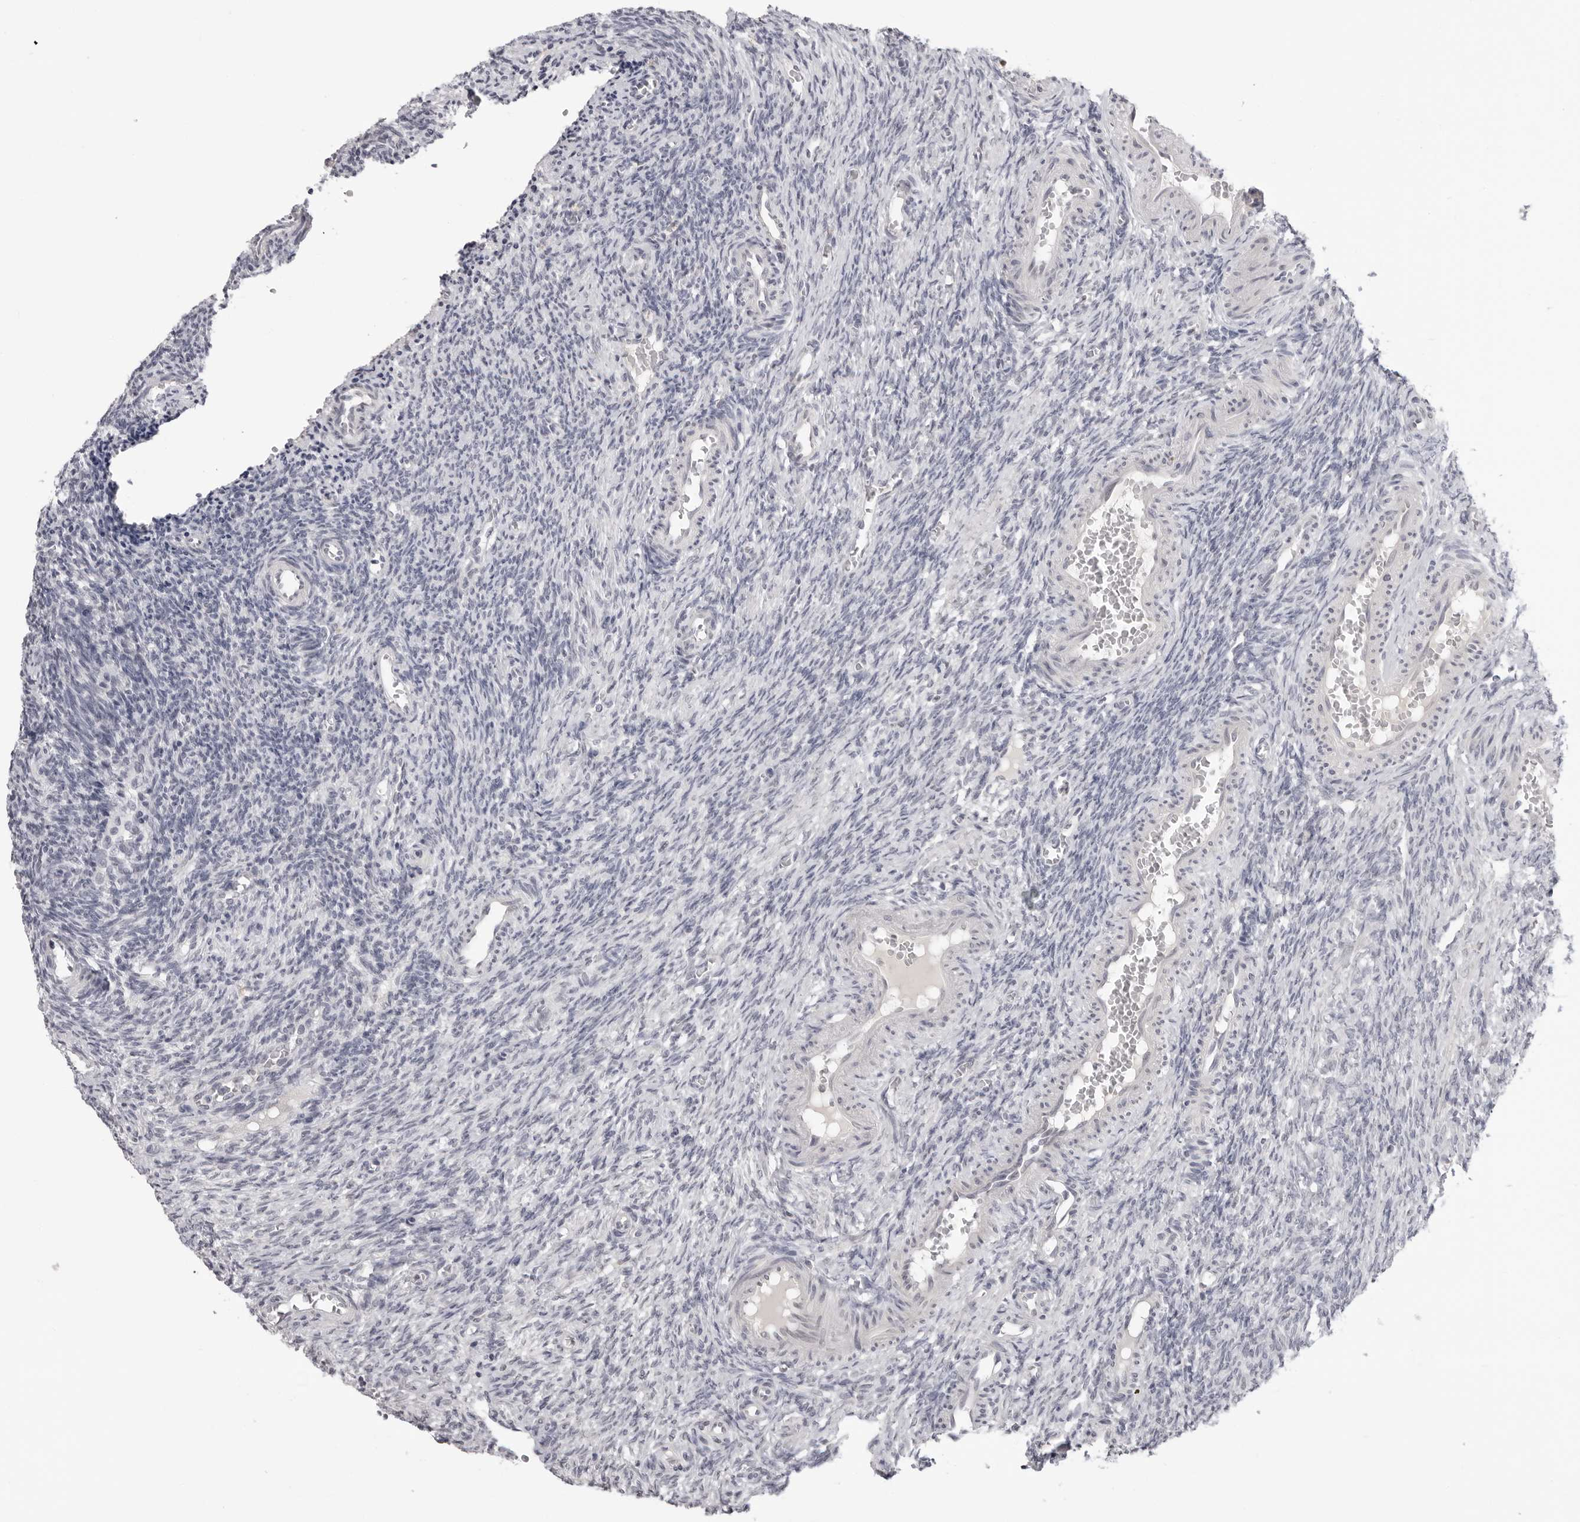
{"staining": {"intensity": "negative", "quantity": "none", "location": "none"}, "tissue": "ovary", "cell_type": "Follicle cells", "image_type": "normal", "snomed": [{"axis": "morphology", "description": "Normal tissue, NOS"}, {"axis": "topography", "description": "Ovary"}], "caption": "This is a micrograph of immunohistochemistry (IHC) staining of normal ovary, which shows no positivity in follicle cells. (DAB (3,3'-diaminobenzidine) immunohistochemistry (IHC), high magnification).", "gene": "ACP6", "patient": {"sex": "female", "age": 27}}